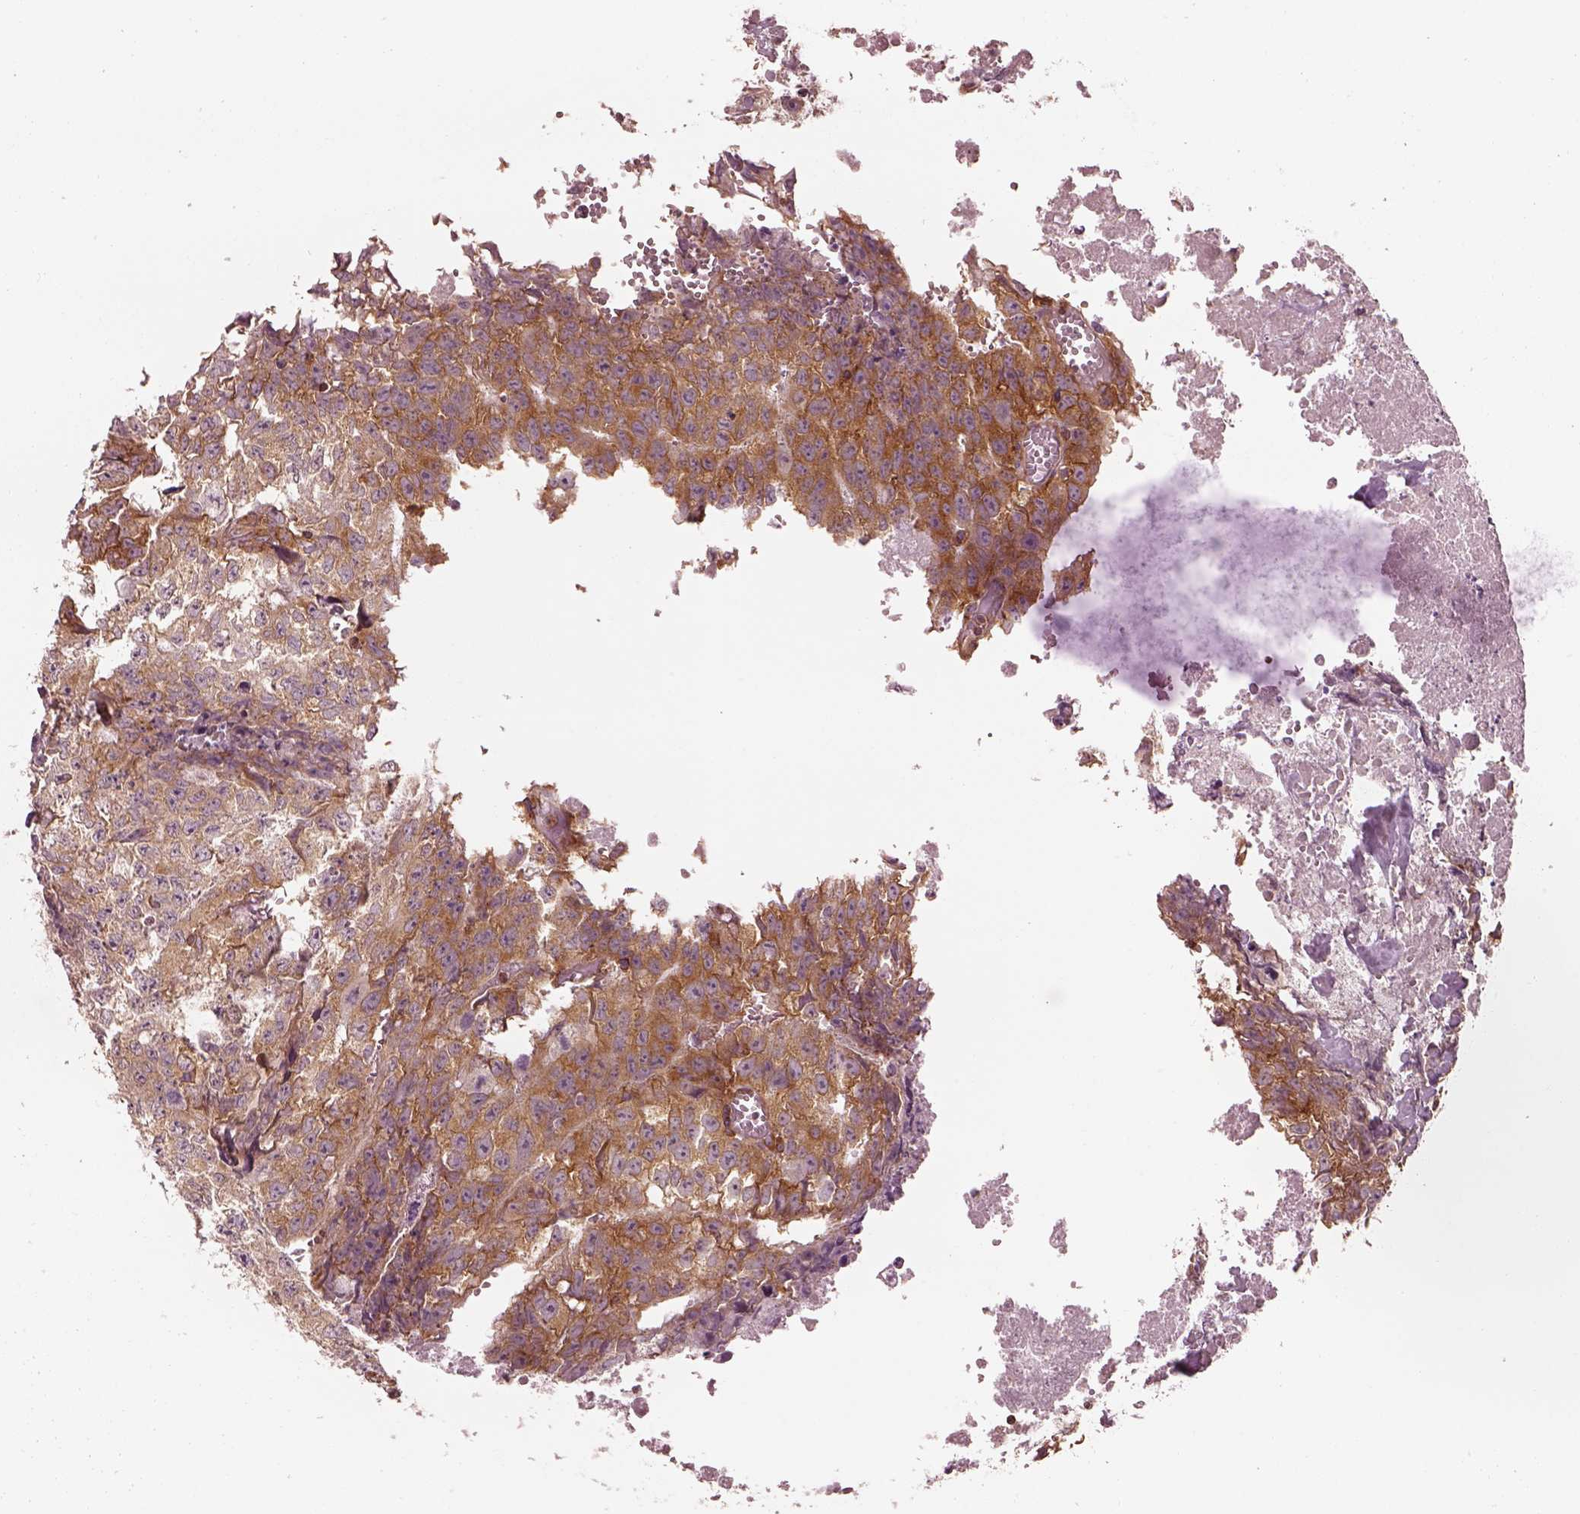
{"staining": {"intensity": "moderate", "quantity": "25%-75%", "location": "cytoplasmic/membranous"}, "tissue": "testis cancer", "cell_type": "Tumor cells", "image_type": "cancer", "snomed": [{"axis": "morphology", "description": "Carcinoma, Embryonal, NOS"}, {"axis": "morphology", "description": "Teratoma, malignant, NOS"}, {"axis": "topography", "description": "Testis"}], "caption": "A photomicrograph of human teratoma (malignant) (testis) stained for a protein displays moderate cytoplasmic/membranous brown staining in tumor cells.", "gene": "LSM14A", "patient": {"sex": "male", "age": 24}}